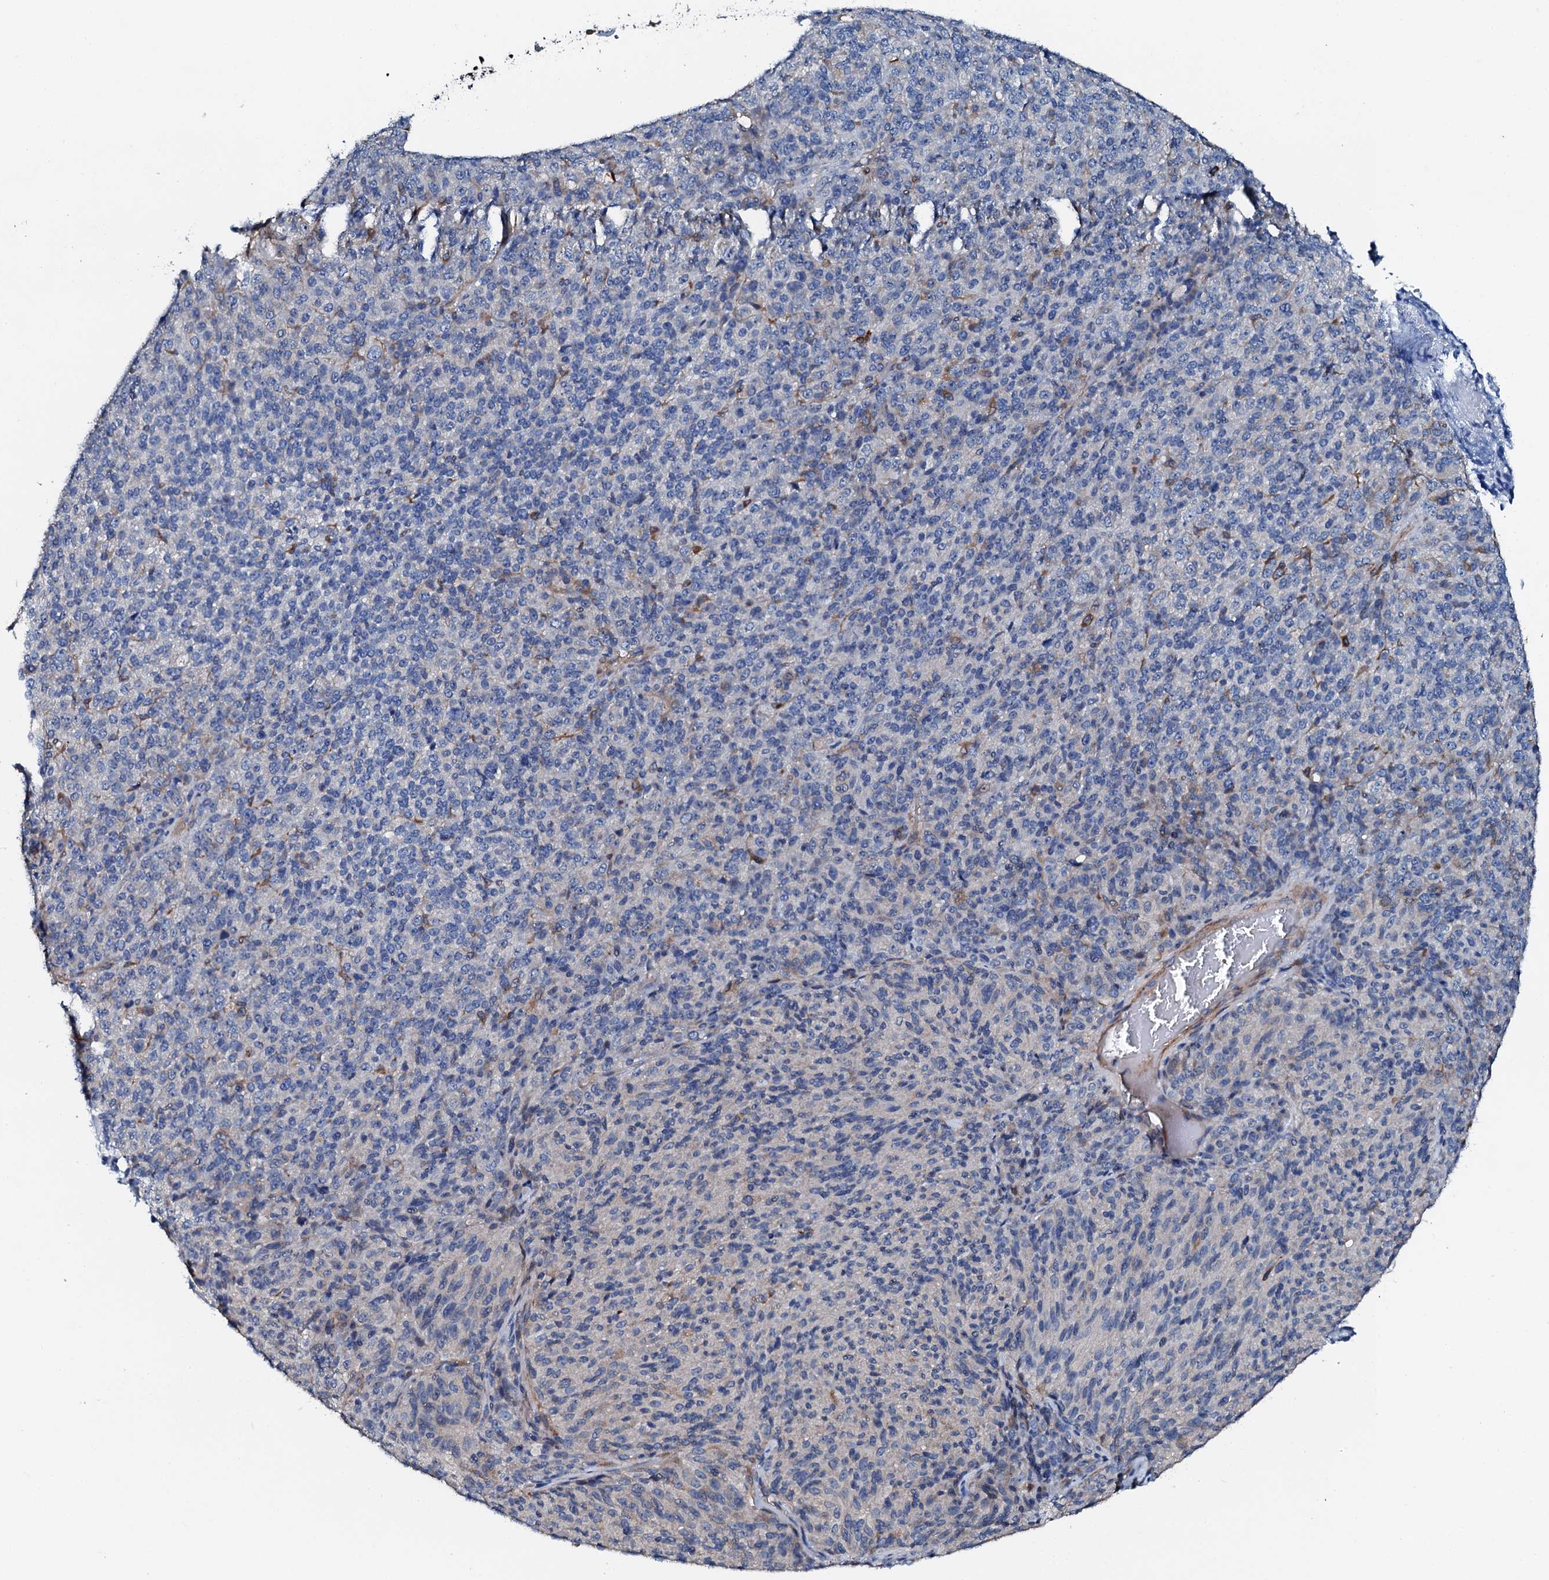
{"staining": {"intensity": "negative", "quantity": "none", "location": "none"}, "tissue": "melanoma", "cell_type": "Tumor cells", "image_type": "cancer", "snomed": [{"axis": "morphology", "description": "Malignant melanoma, Metastatic site"}, {"axis": "topography", "description": "Brain"}], "caption": "DAB immunohistochemical staining of malignant melanoma (metastatic site) reveals no significant staining in tumor cells.", "gene": "GFOD2", "patient": {"sex": "female", "age": 56}}